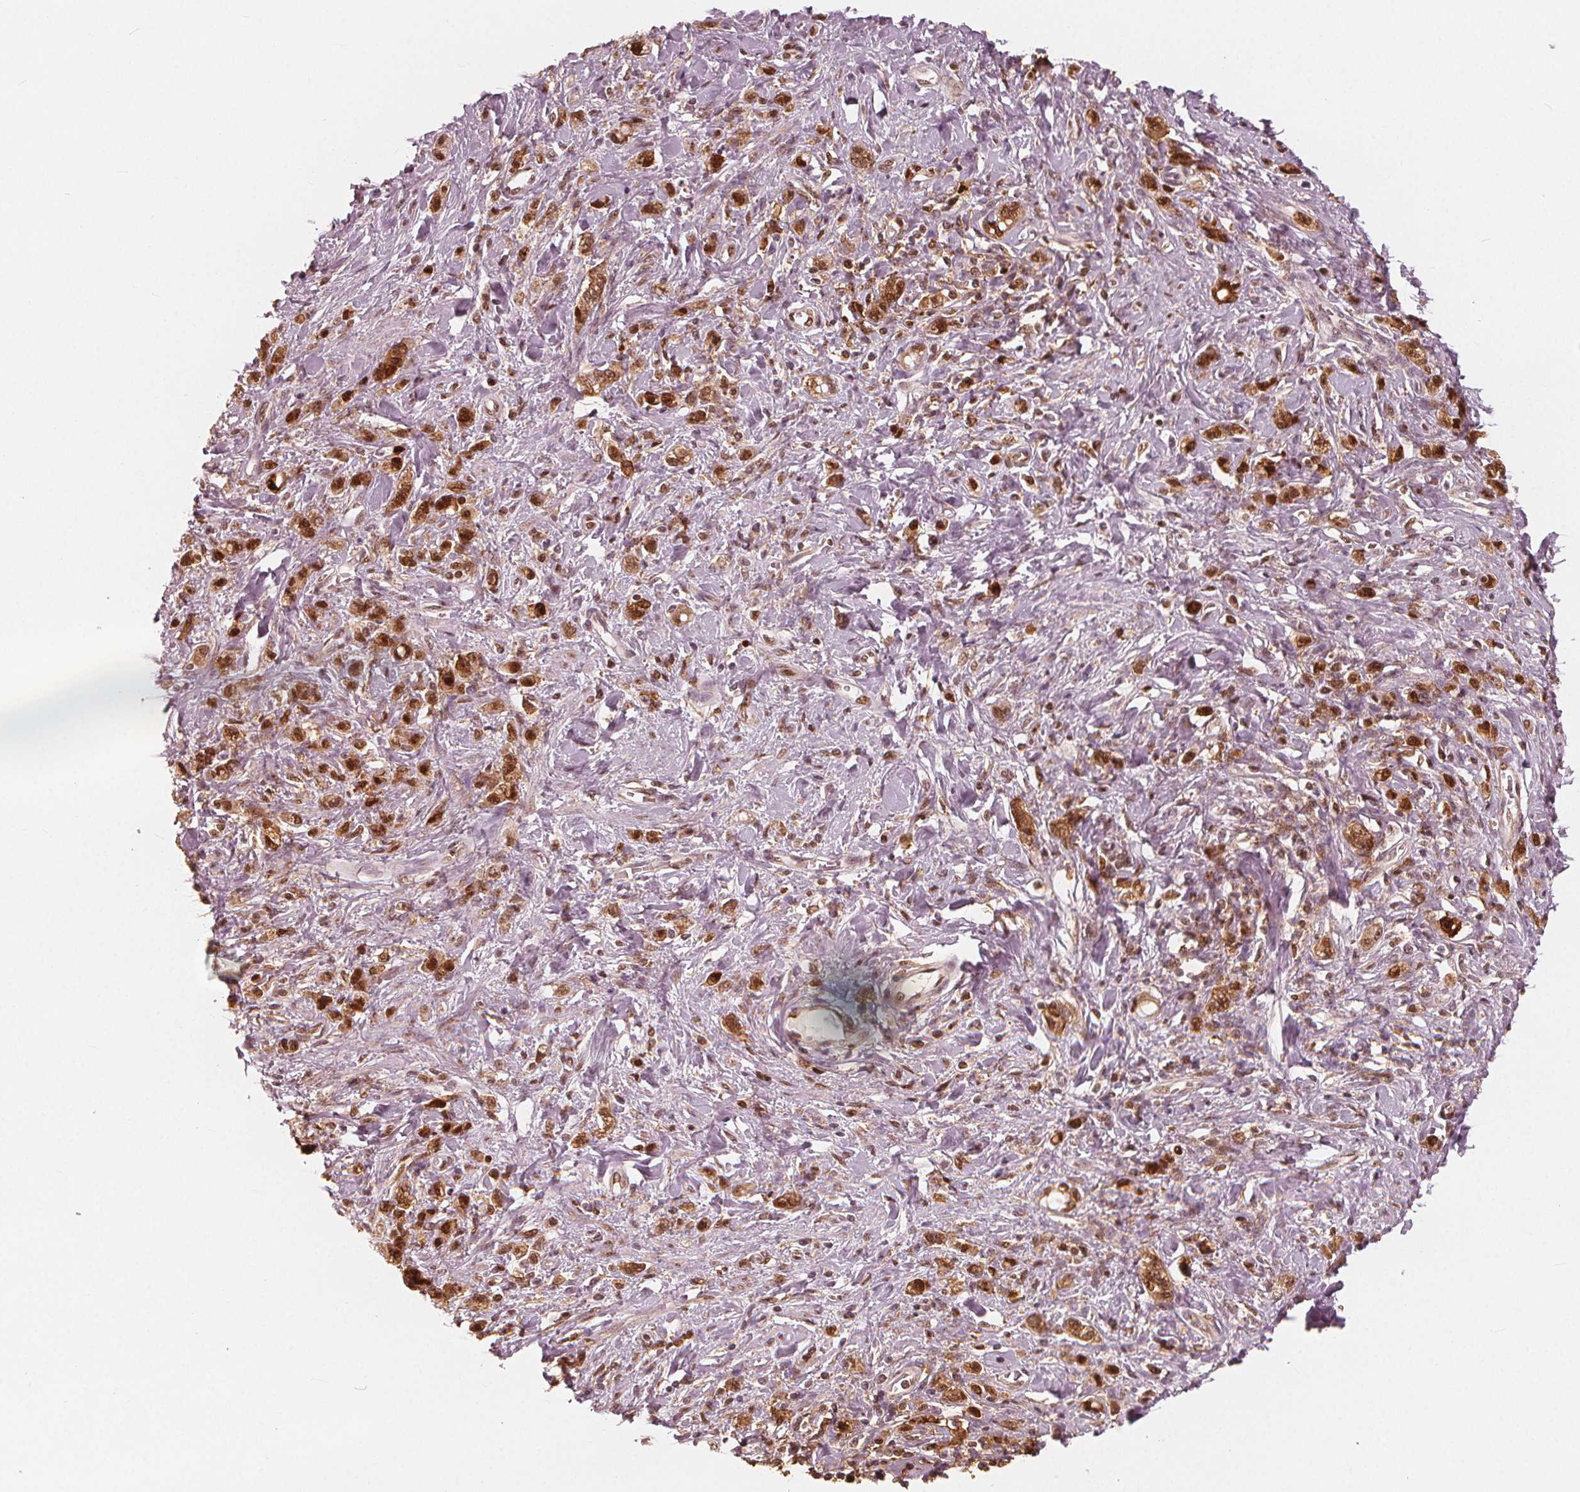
{"staining": {"intensity": "strong", "quantity": ">75%", "location": "cytoplasmic/membranous,nuclear"}, "tissue": "stomach cancer", "cell_type": "Tumor cells", "image_type": "cancer", "snomed": [{"axis": "morphology", "description": "Adenocarcinoma, NOS"}, {"axis": "topography", "description": "Stomach"}], "caption": "About >75% of tumor cells in human stomach cancer (adenocarcinoma) show strong cytoplasmic/membranous and nuclear protein staining as visualized by brown immunohistochemical staining.", "gene": "SQSTM1", "patient": {"sex": "male", "age": 77}}